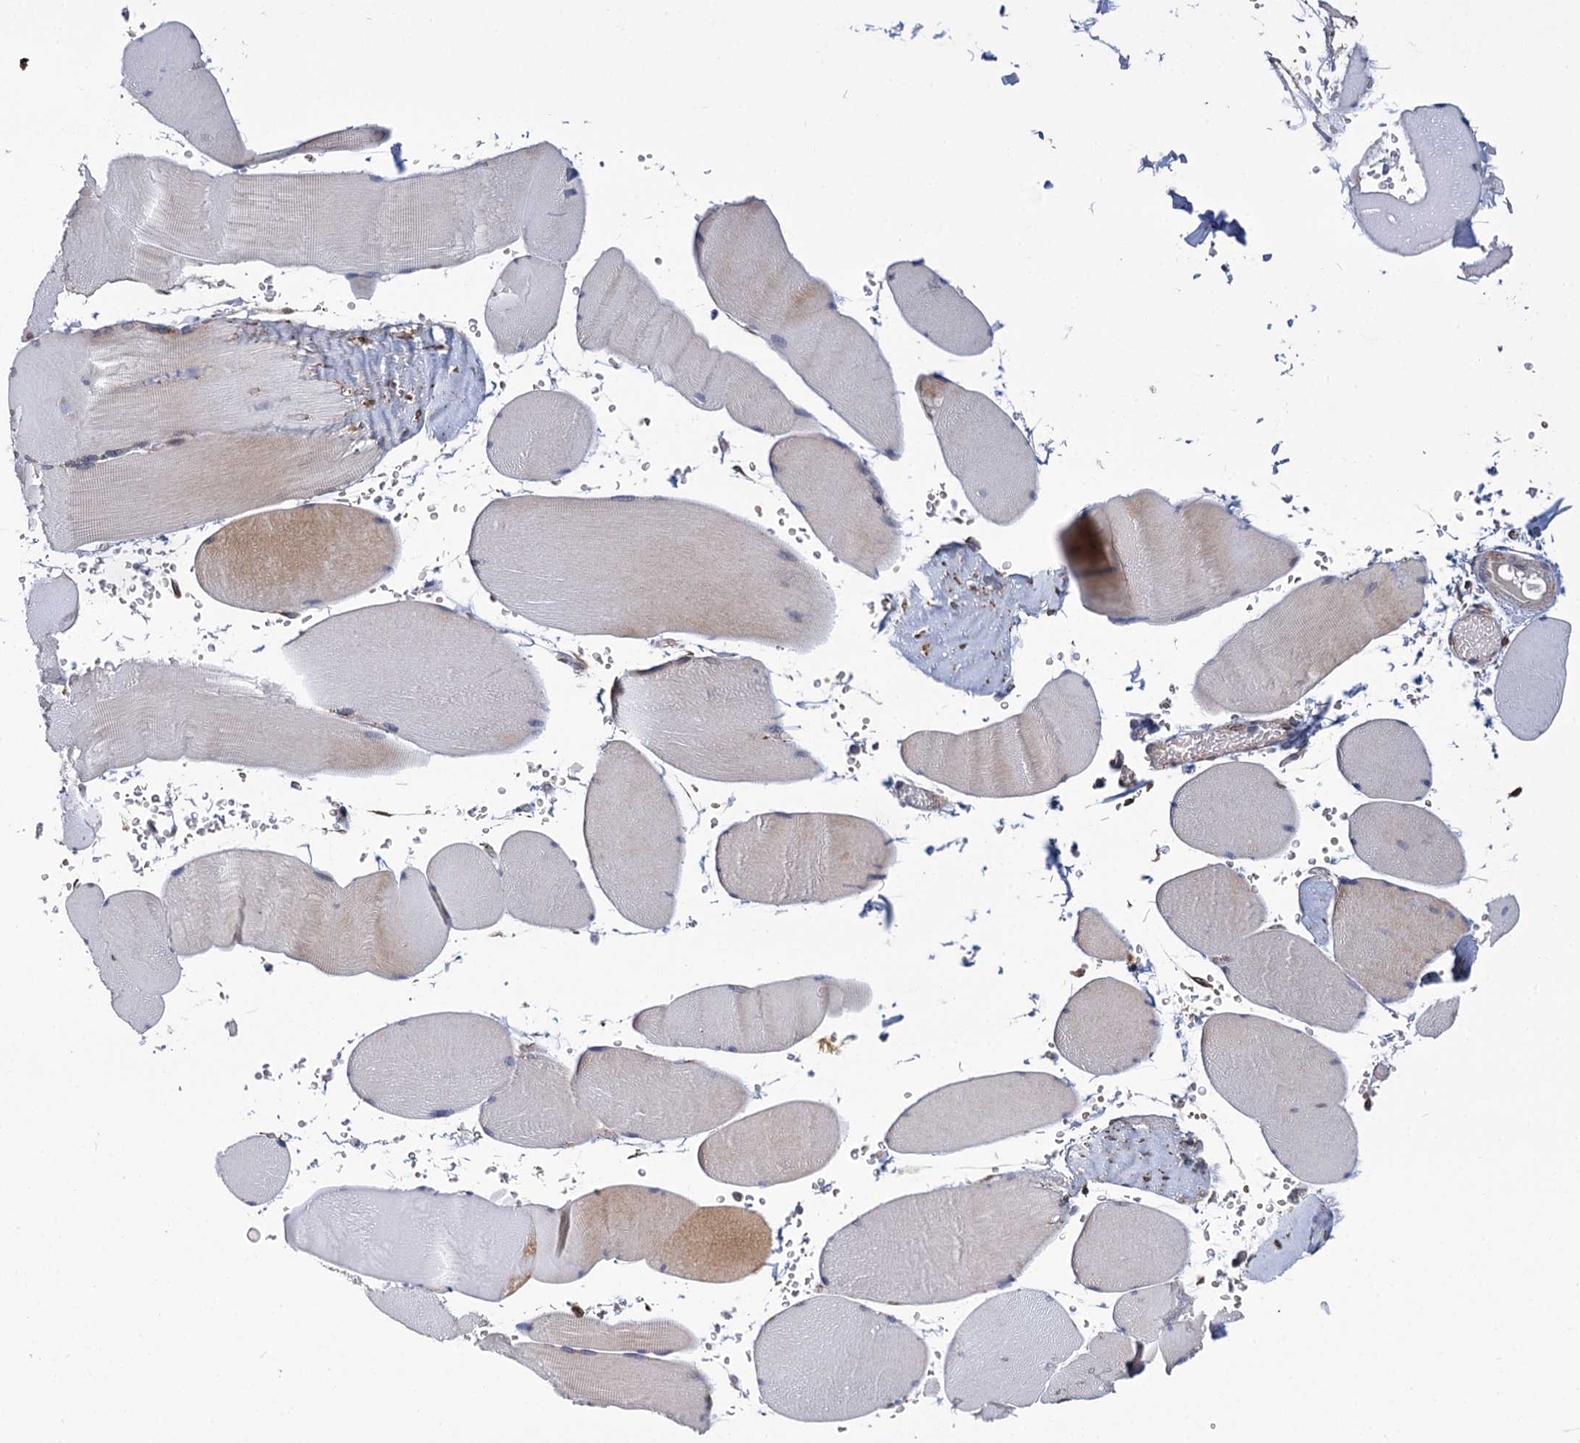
{"staining": {"intensity": "weak", "quantity": "<25%", "location": "cytoplasmic/membranous"}, "tissue": "skeletal muscle", "cell_type": "Myocytes", "image_type": "normal", "snomed": [{"axis": "morphology", "description": "Normal tissue, NOS"}, {"axis": "topography", "description": "Skeletal muscle"}, {"axis": "topography", "description": "Head-Neck"}], "caption": "High power microscopy image of an immunohistochemistry micrograph of normal skeletal muscle, revealing no significant positivity in myocytes.", "gene": "SUPV3L1", "patient": {"sex": "male", "age": 66}}